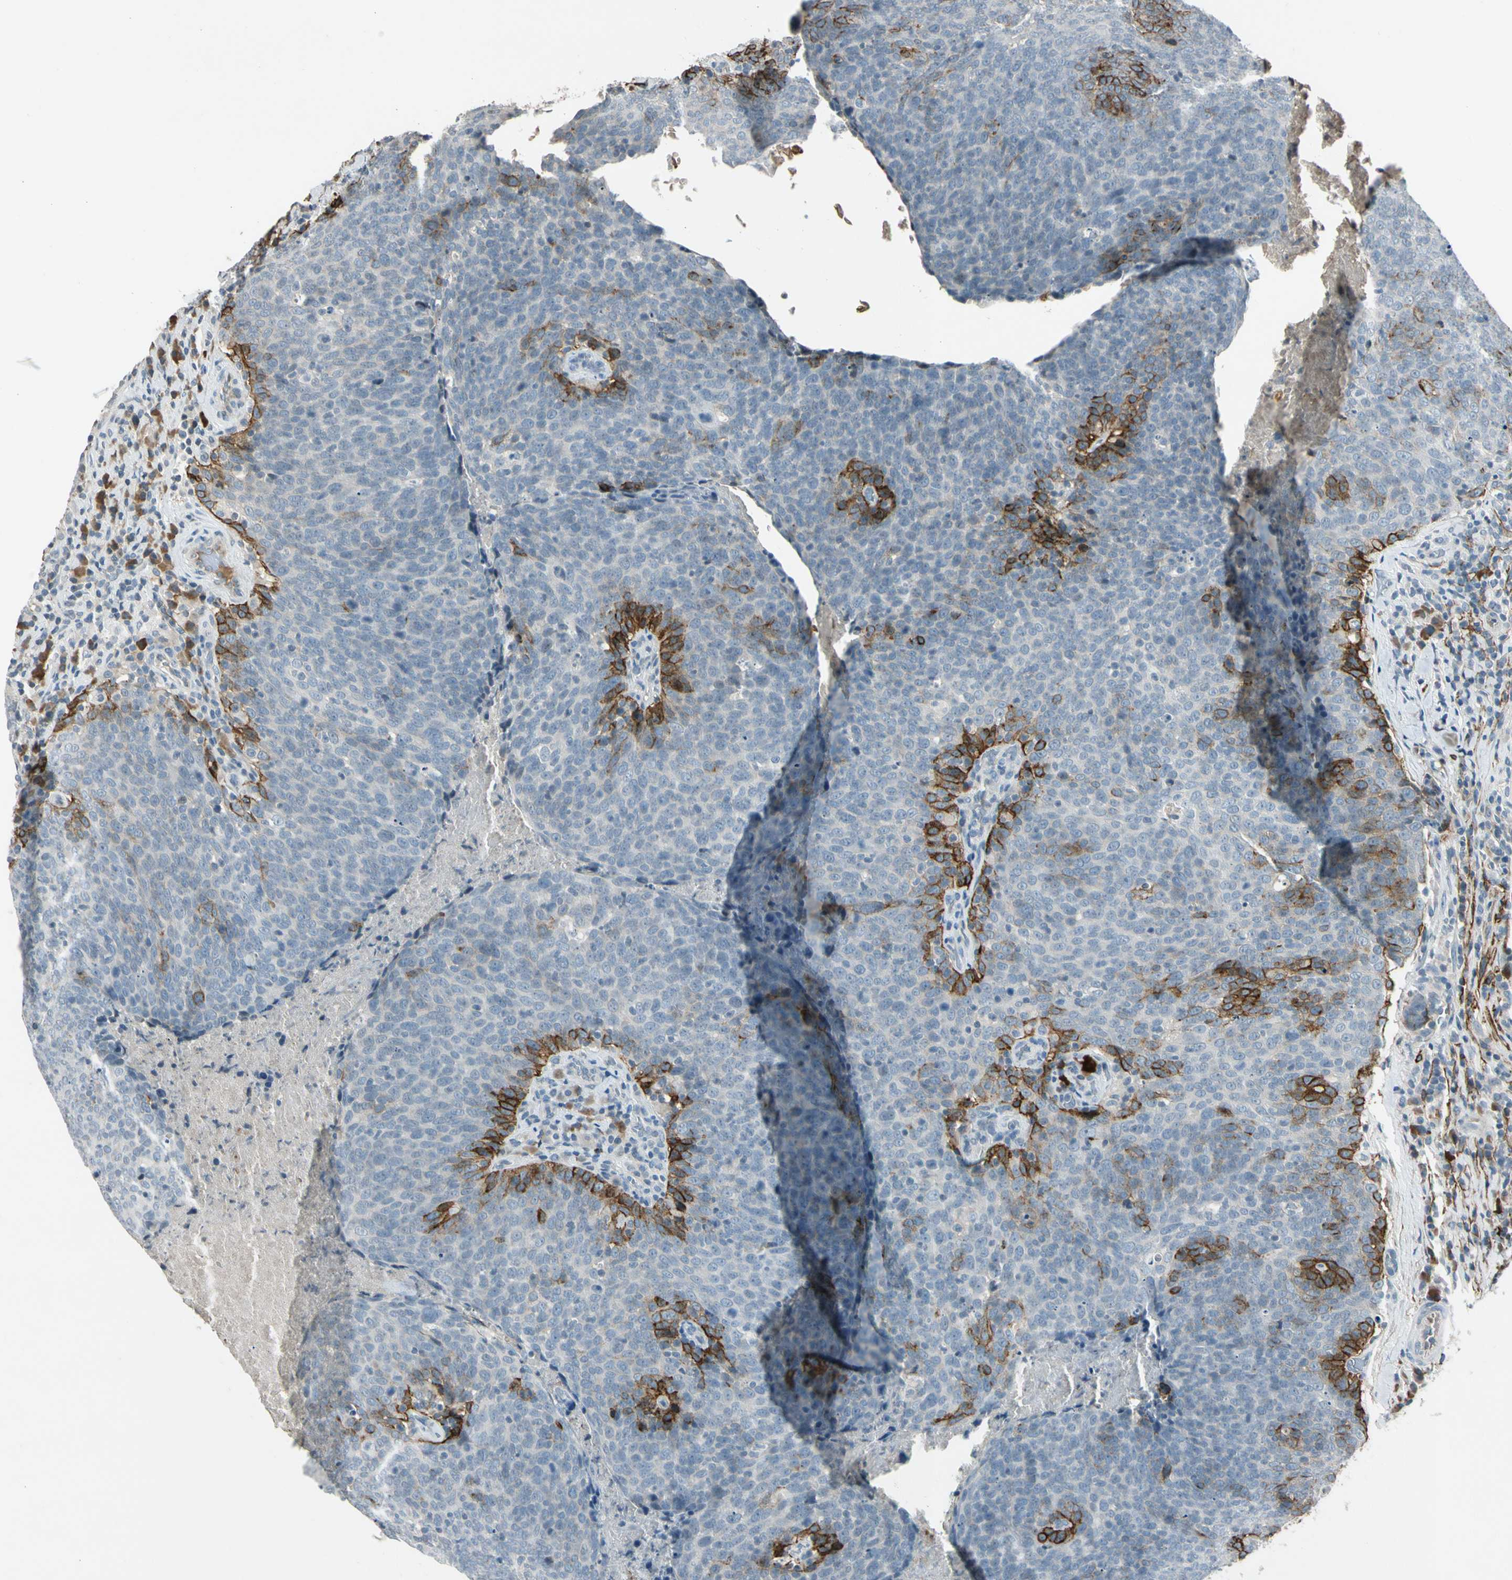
{"staining": {"intensity": "moderate", "quantity": "<25%", "location": "cytoplasmic/membranous"}, "tissue": "head and neck cancer", "cell_type": "Tumor cells", "image_type": "cancer", "snomed": [{"axis": "morphology", "description": "Squamous cell carcinoma, NOS"}, {"axis": "morphology", "description": "Squamous cell carcinoma, metastatic, NOS"}, {"axis": "topography", "description": "Lymph node"}, {"axis": "topography", "description": "Head-Neck"}], "caption": "The photomicrograph demonstrates staining of head and neck cancer (squamous cell carcinoma), revealing moderate cytoplasmic/membranous protein positivity (brown color) within tumor cells.", "gene": "PDPN", "patient": {"sex": "male", "age": 62}}